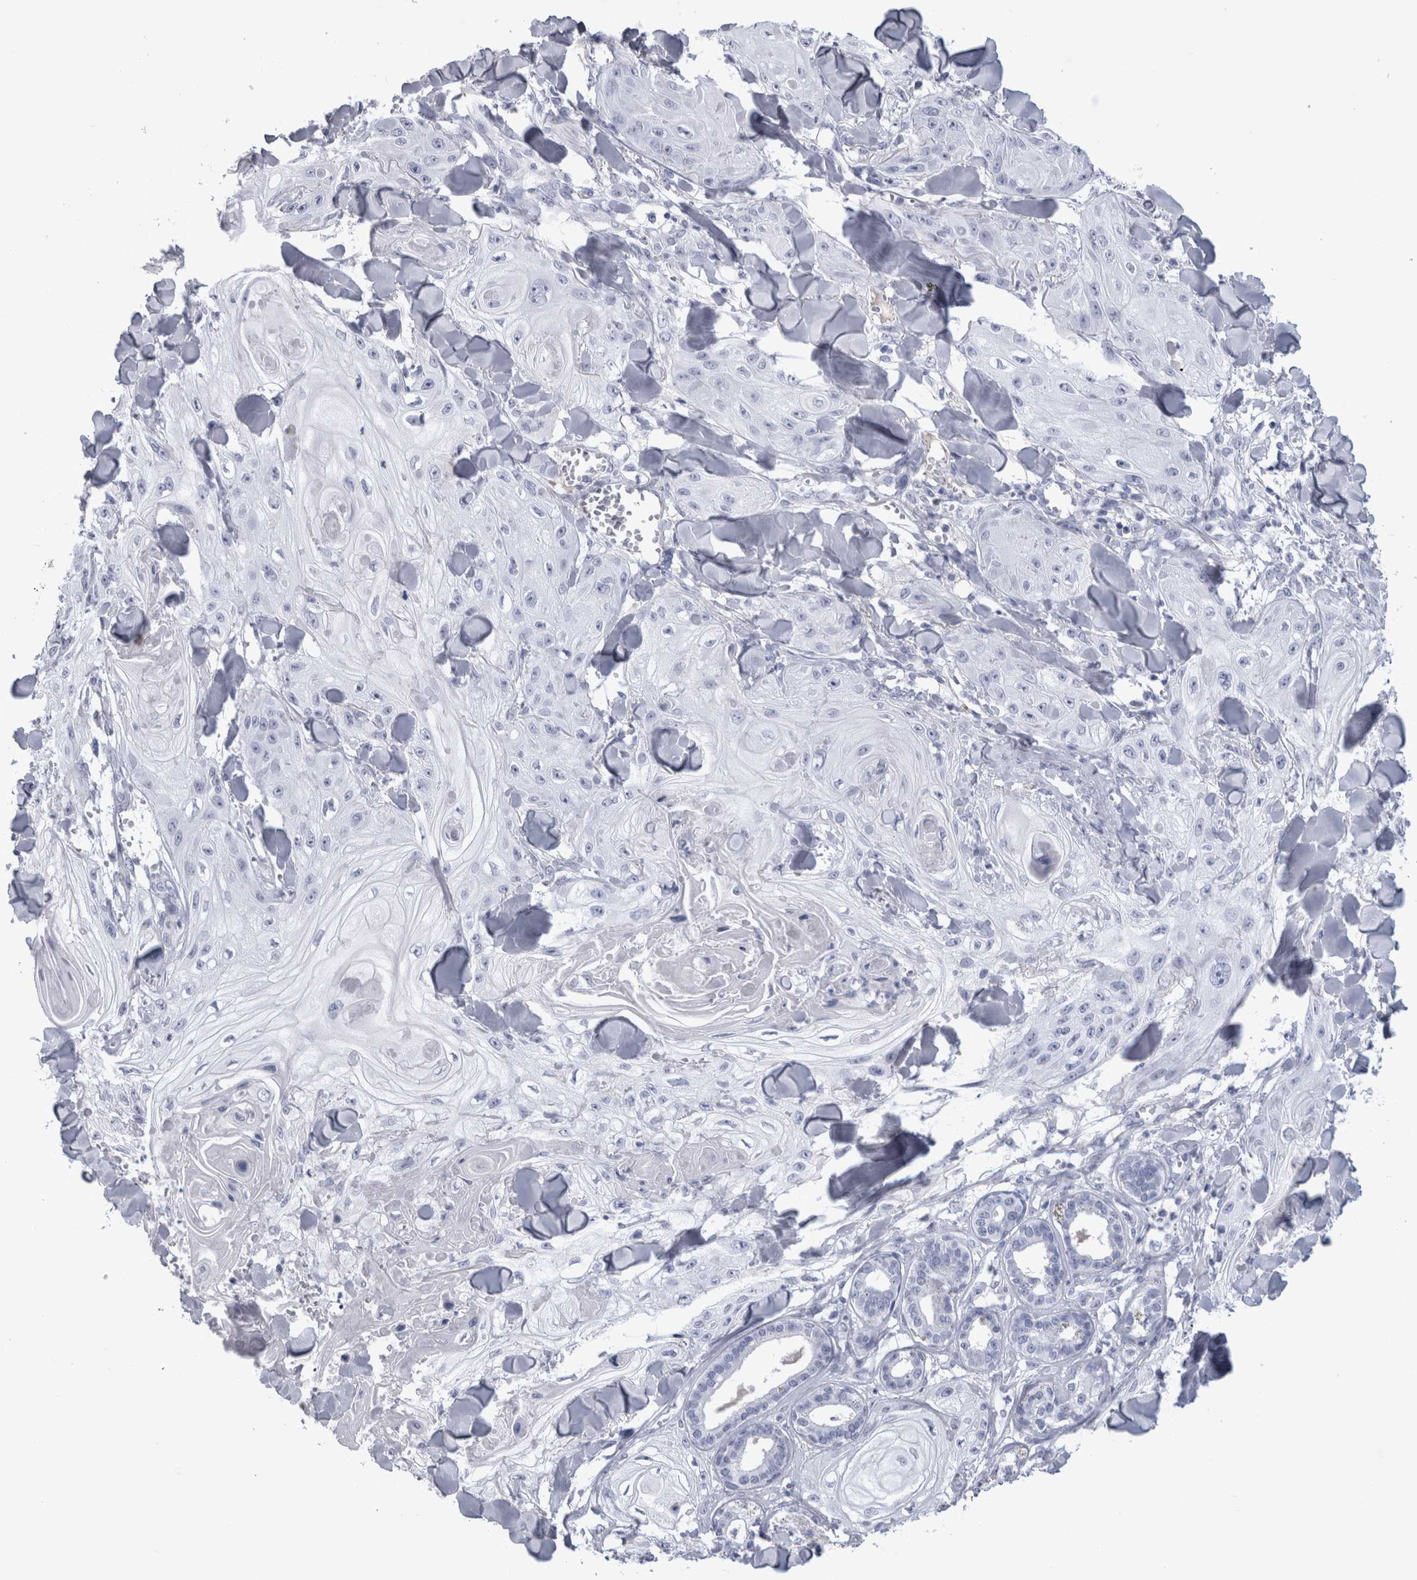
{"staining": {"intensity": "negative", "quantity": "none", "location": "none"}, "tissue": "skin cancer", "cell_type": "Tumor cells", "image_type": "cancer", "snomed": [{"axis": "morphology", "description": "Squamous cell carcinoma, NOS"}, {"axis": "topography", "description": "Skin"}], "caption": "Micrograph shows no protein staining in tumor cells of skin cancer tissue.", "gene": "PAX5", "patient": {"sex": "male", "age": 74}}